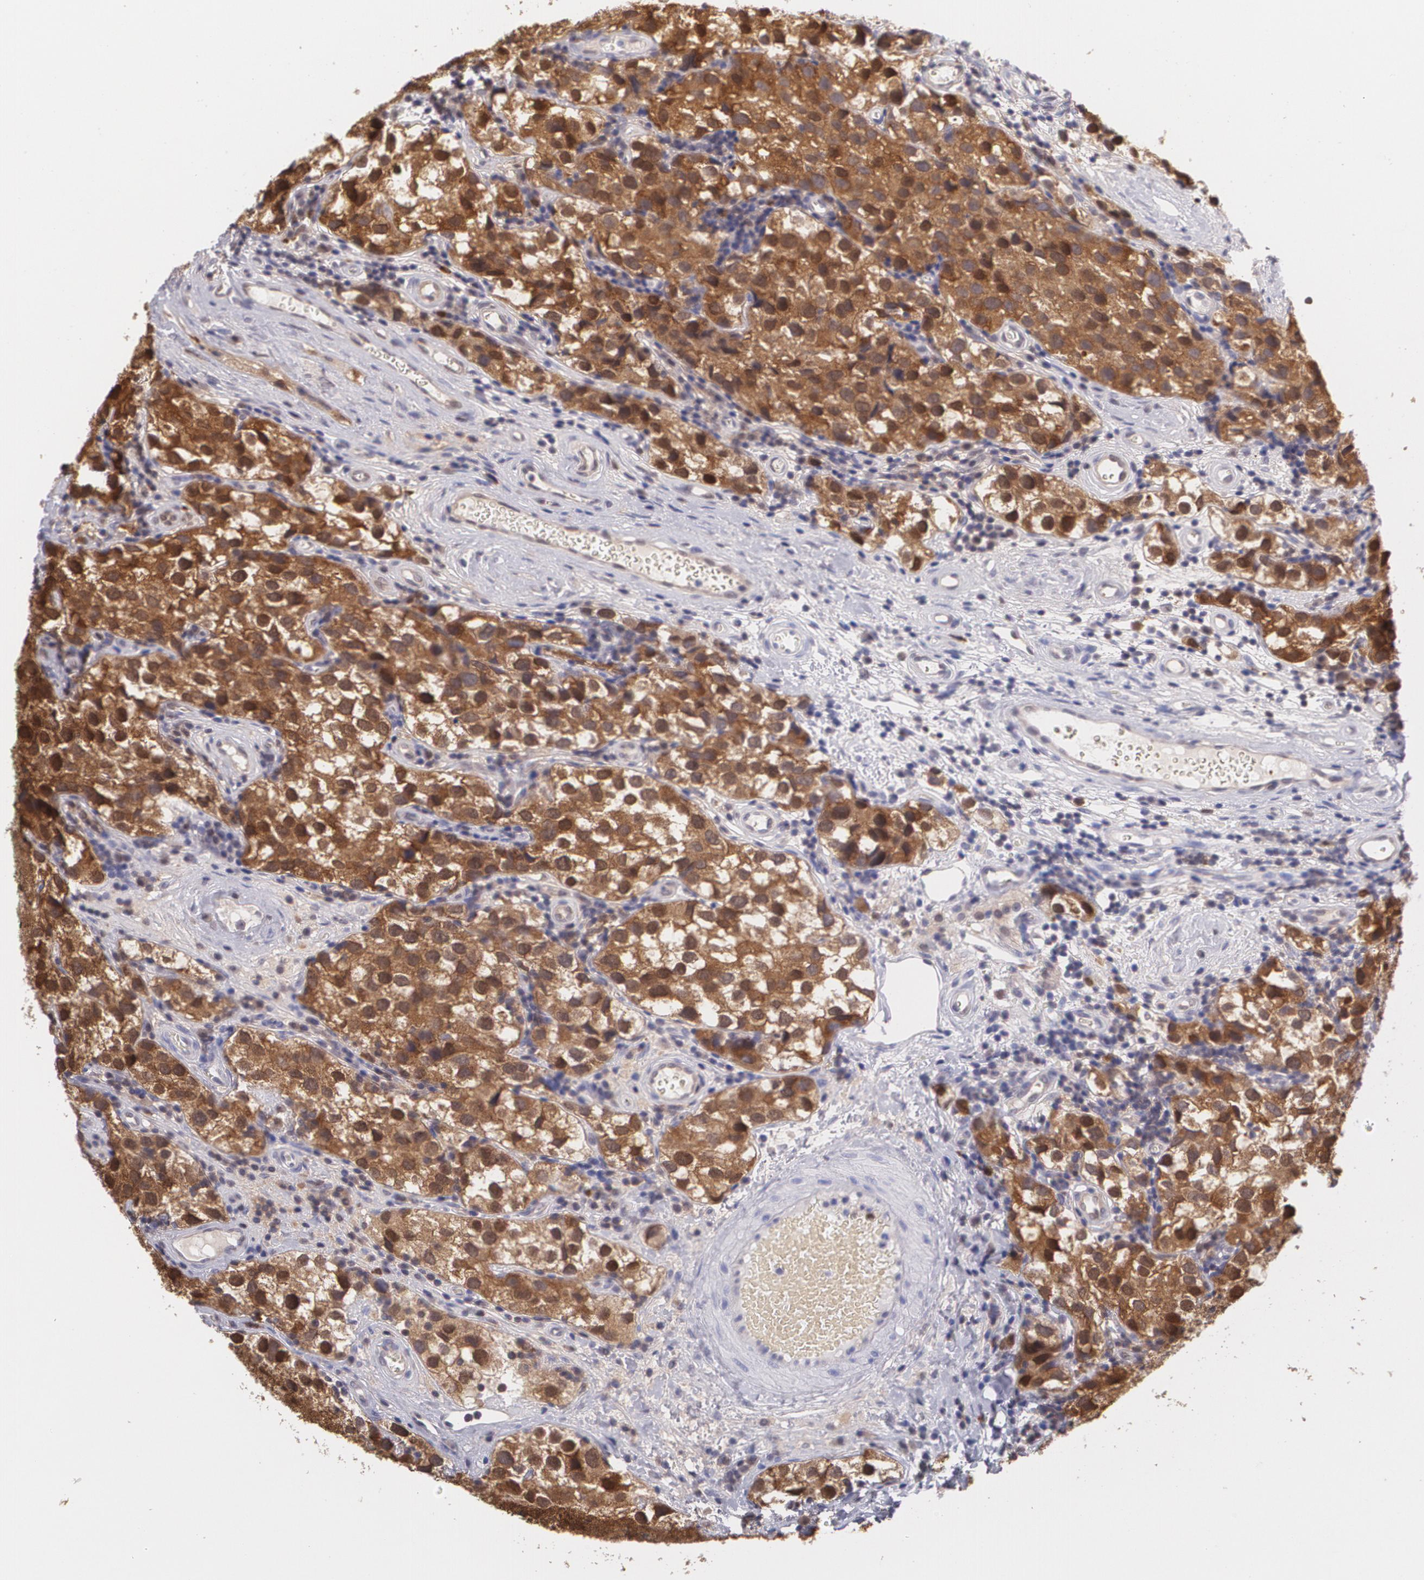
{"staining": {"intensity": "strong", "quantity": ">75%", "location": "cytoplasmic/membranous,nuclear"}, "tissue": "testis cancer", "cell_type": "Tumor cells", "image_type": "cancer", "snomed": [{"axis": "morphology", "description": "Seminoma, NOS"}, {"axis": "topography", "description": "Testis"}], "caption": "Testis seminoma stained with DAB IHC exhibits high levels of strong cytoplasmic/membranous and nuclear positivity in about >75% of tumor cells. (DAB IHC with brightfield microscopy, high magnification).", "gene": "HSPH1", "patient": {"sex": "male", "age": 39}}